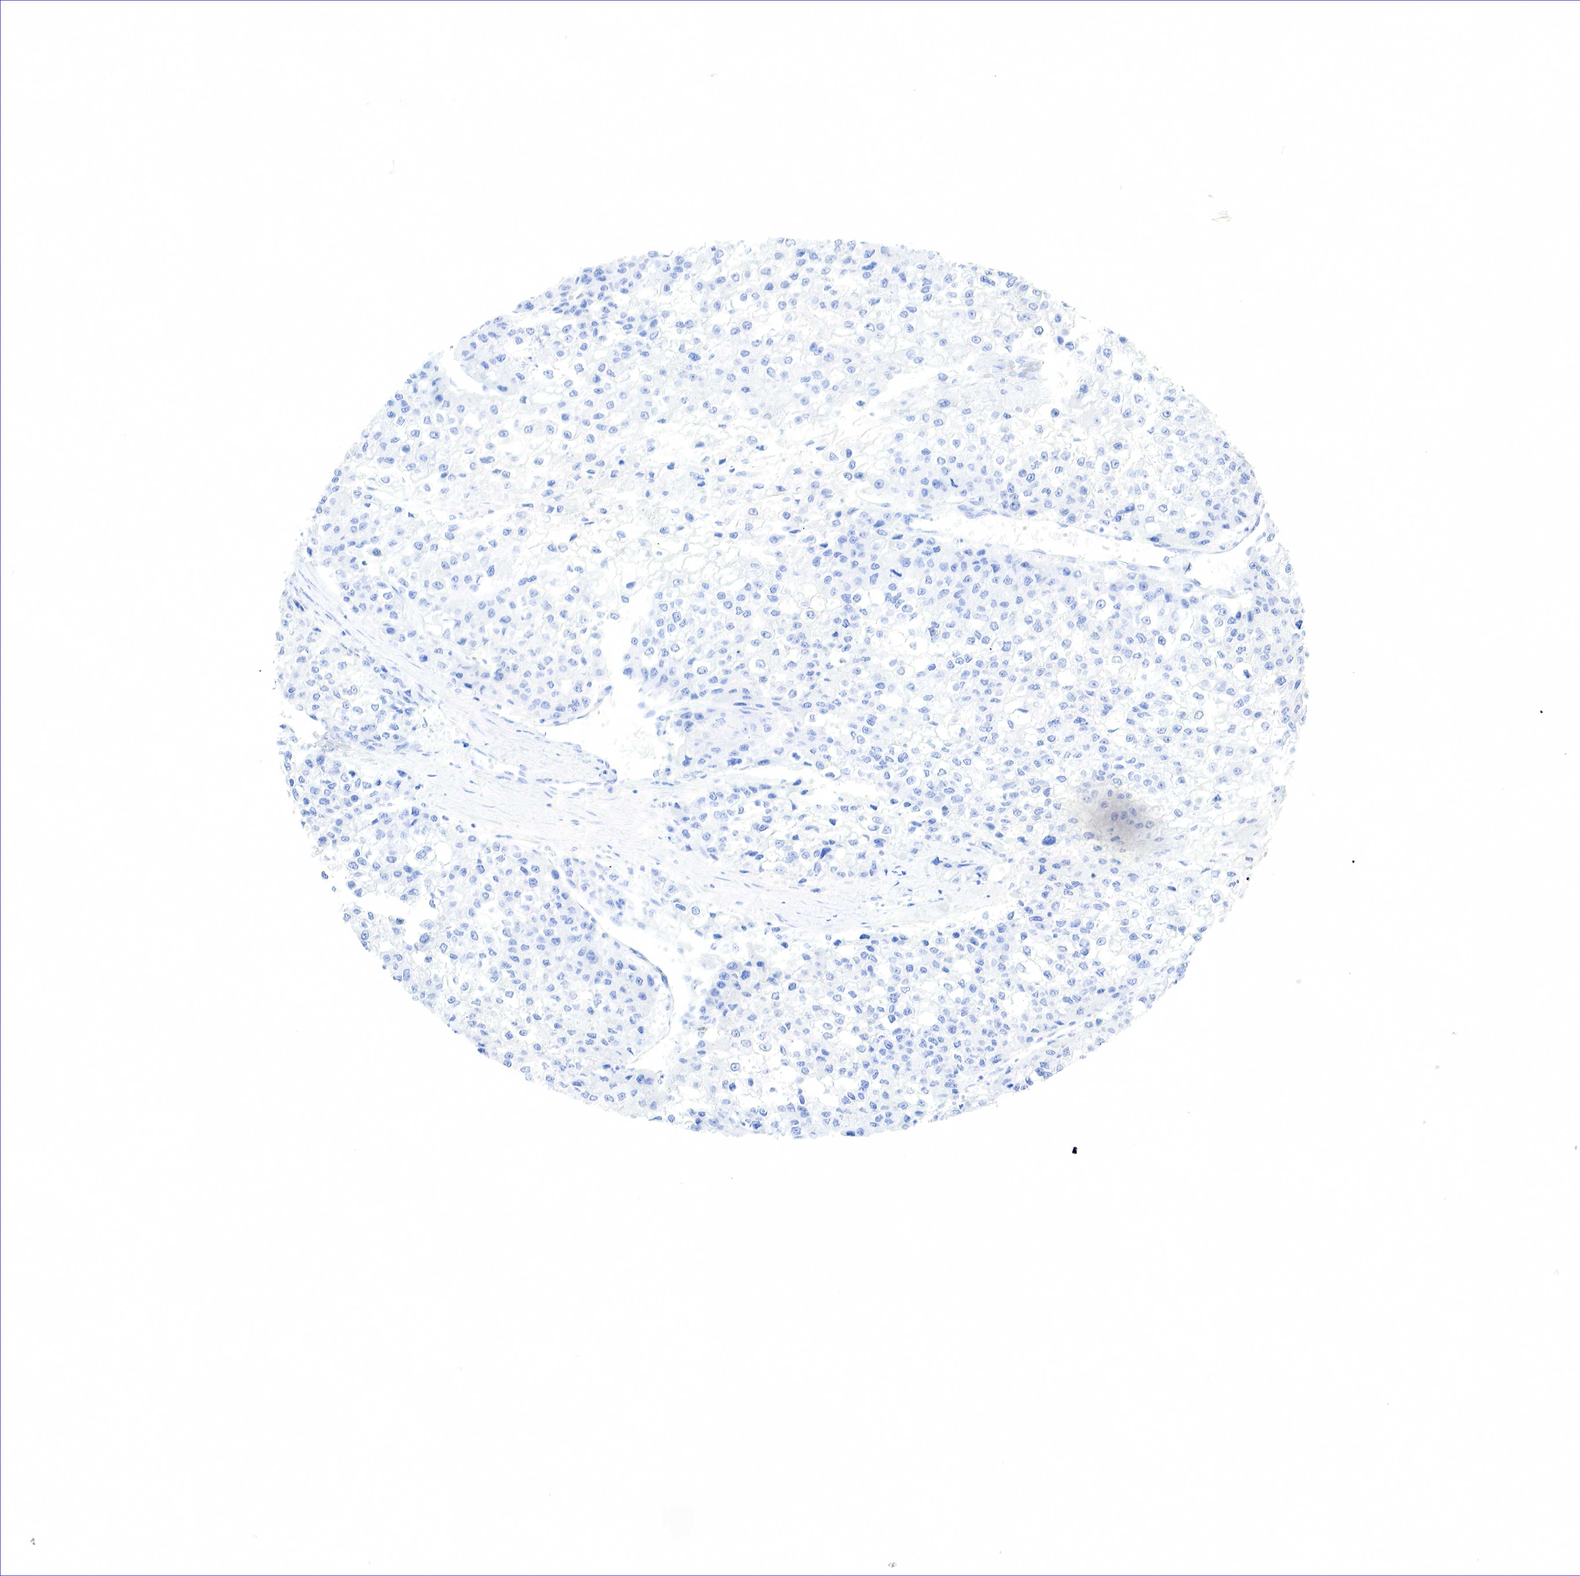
{"staining": {"intensity": "negative", "quantity": "none", "location": "none"}, "tissue": "liver cancer", "cell_type": "Tumor cells", "image_type": "cancer", "snomed": [{"axis": "morphology", "description": "Carcinoma, Hepatocellular, NOS"}, {"axis": "topography", "description": "Liver"}], "caption": "A photomicrograph of liver cancer (hepatocellular carcinoma) stained for a protein reveals no brown staining in tumor cells.", "gene": "TNFRSF8", "patient": {"sex": "female", "age": 66}}